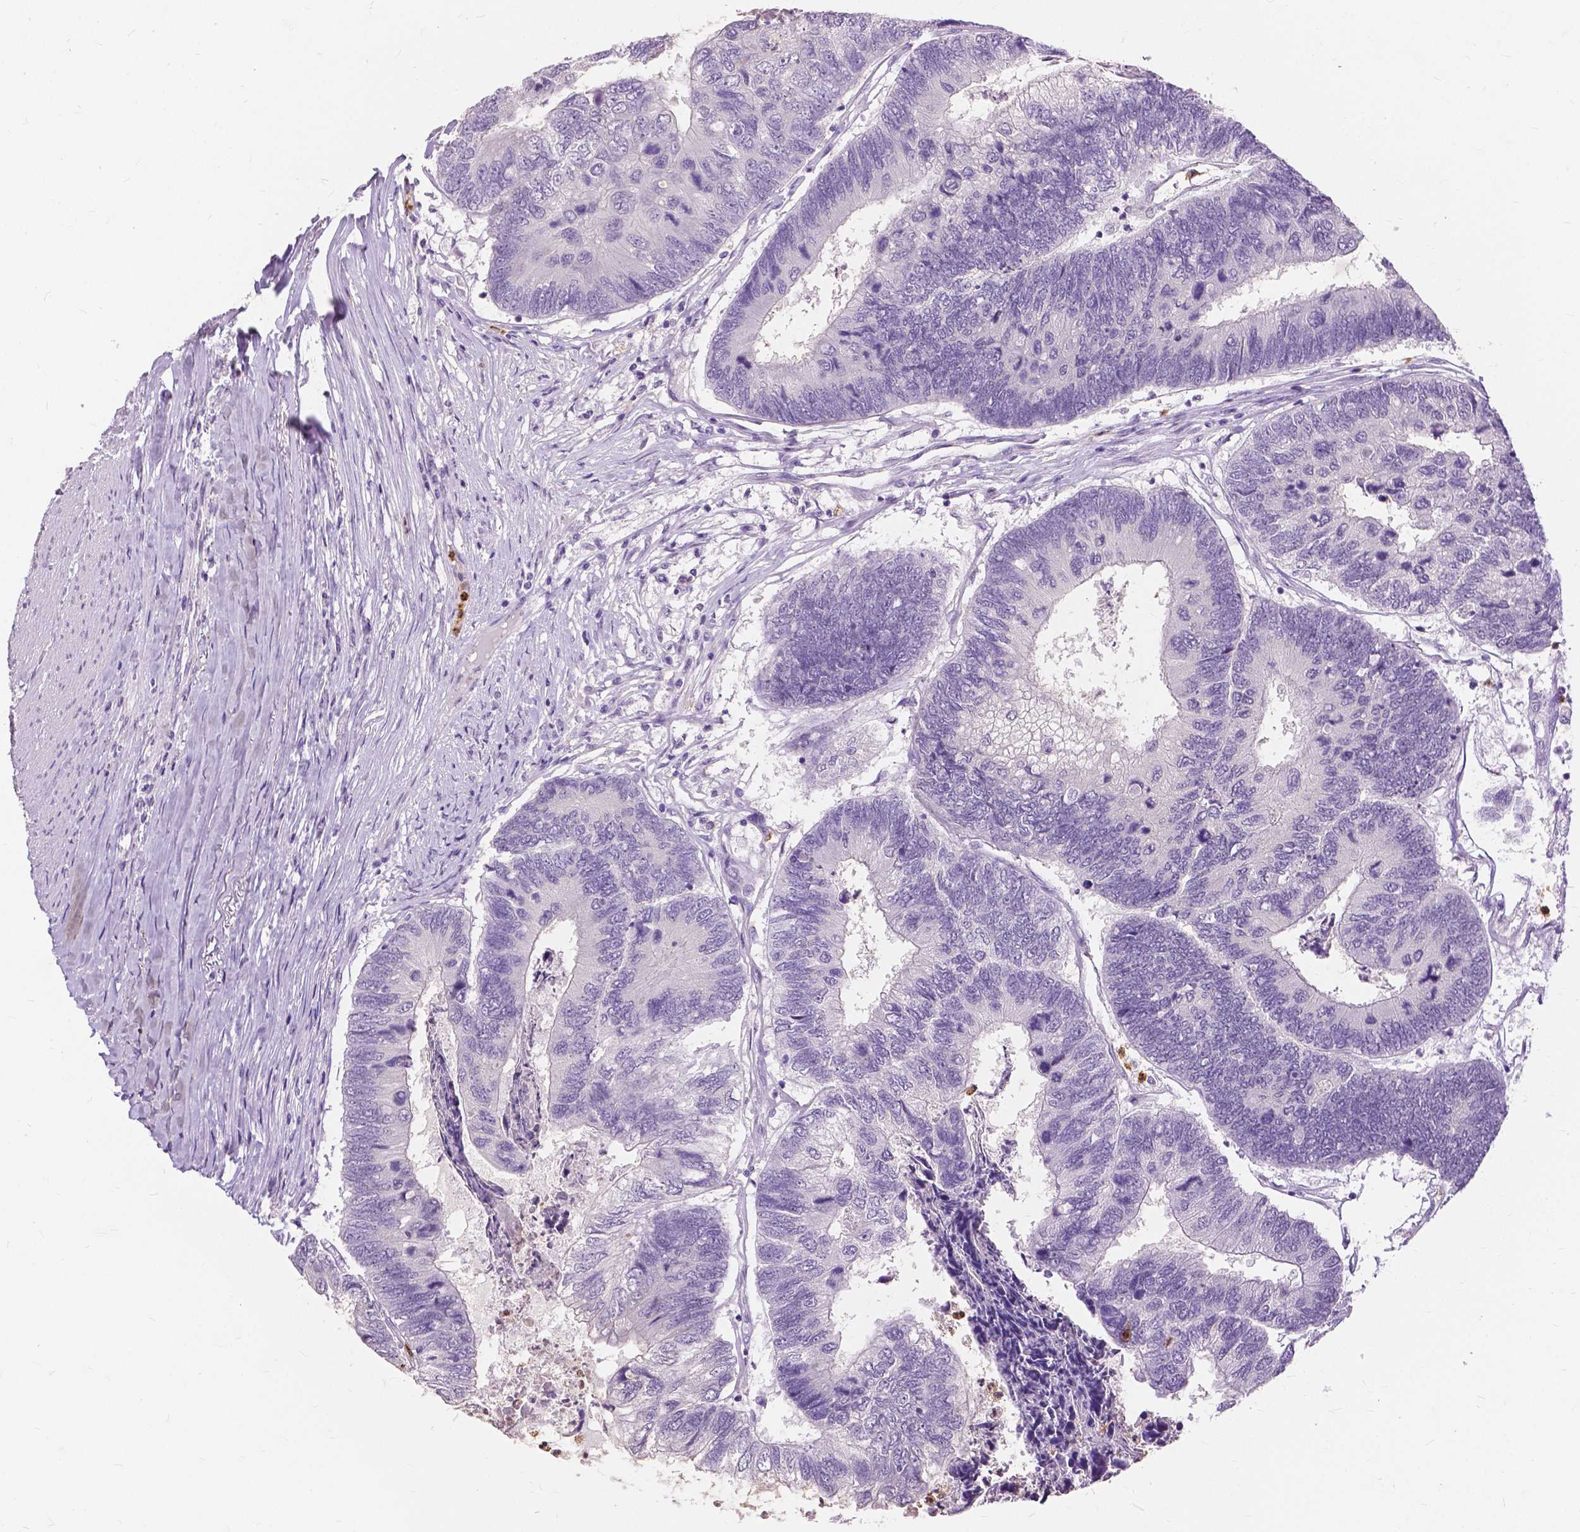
{"staining": {"intensity": "negative", "quantity": "none", "location": "none"}, "tissue": "colorectal cancer", "cell_type": "Tumor cells", "image_type": "cancer", "snomed": [{"axis": "morphology", "description": "Adenocarcinoma, NOS"}, {"axis": "topography", "description": "Colon"}], "caption": "Immunohistochemistry (IHC) histopathology image of neoplastic tissue: colorectal adenocarcinoma stained with DAB (3,3'-diaminobenzidine) shows no significant protein positivity in tumor cells. Nuclei are stained in blue.", "gene": "CXCR2", "patient": {"sex": "female", "age": 67}}